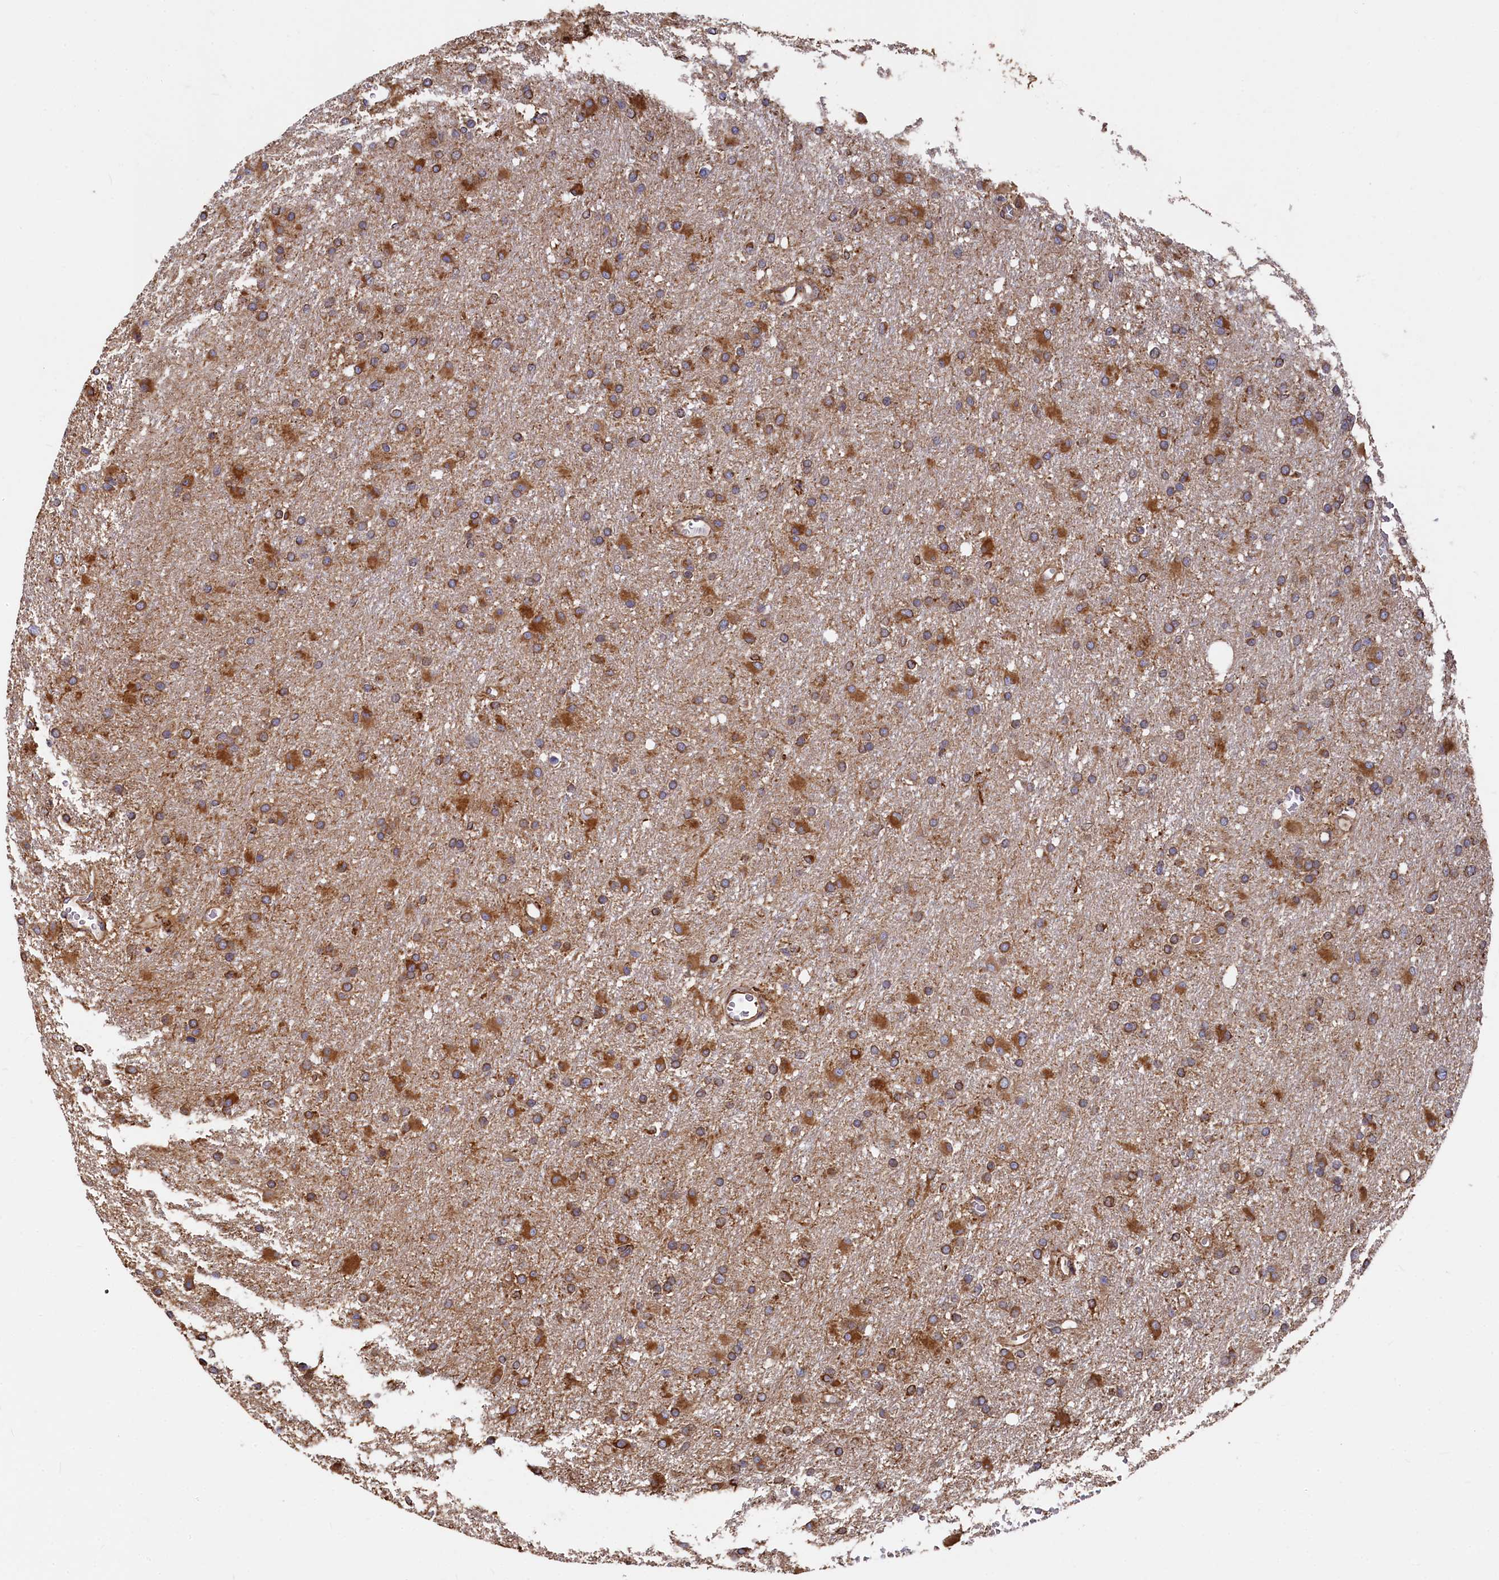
{"staining": {"intensity": "moderate", "quantity": "25%-75%", "location": "cytoplasmic/membranous"}, "tissue": "glioma", "cell_type": "Tumor cells", "image_type": "cancer", "snomed": [{"axis": "morphology", "description": "Glioma, malignant, High grade"}, {"axis": "topography", "description": "Cerebral cortex"}], "caption": "Glioma tissue exhibits moderate cytoplasmic/membranous positivity in approximately 25%-75% of tumor cells", "gene": "NEURL1B", "patient": {"sex": "female", "age": 36}}